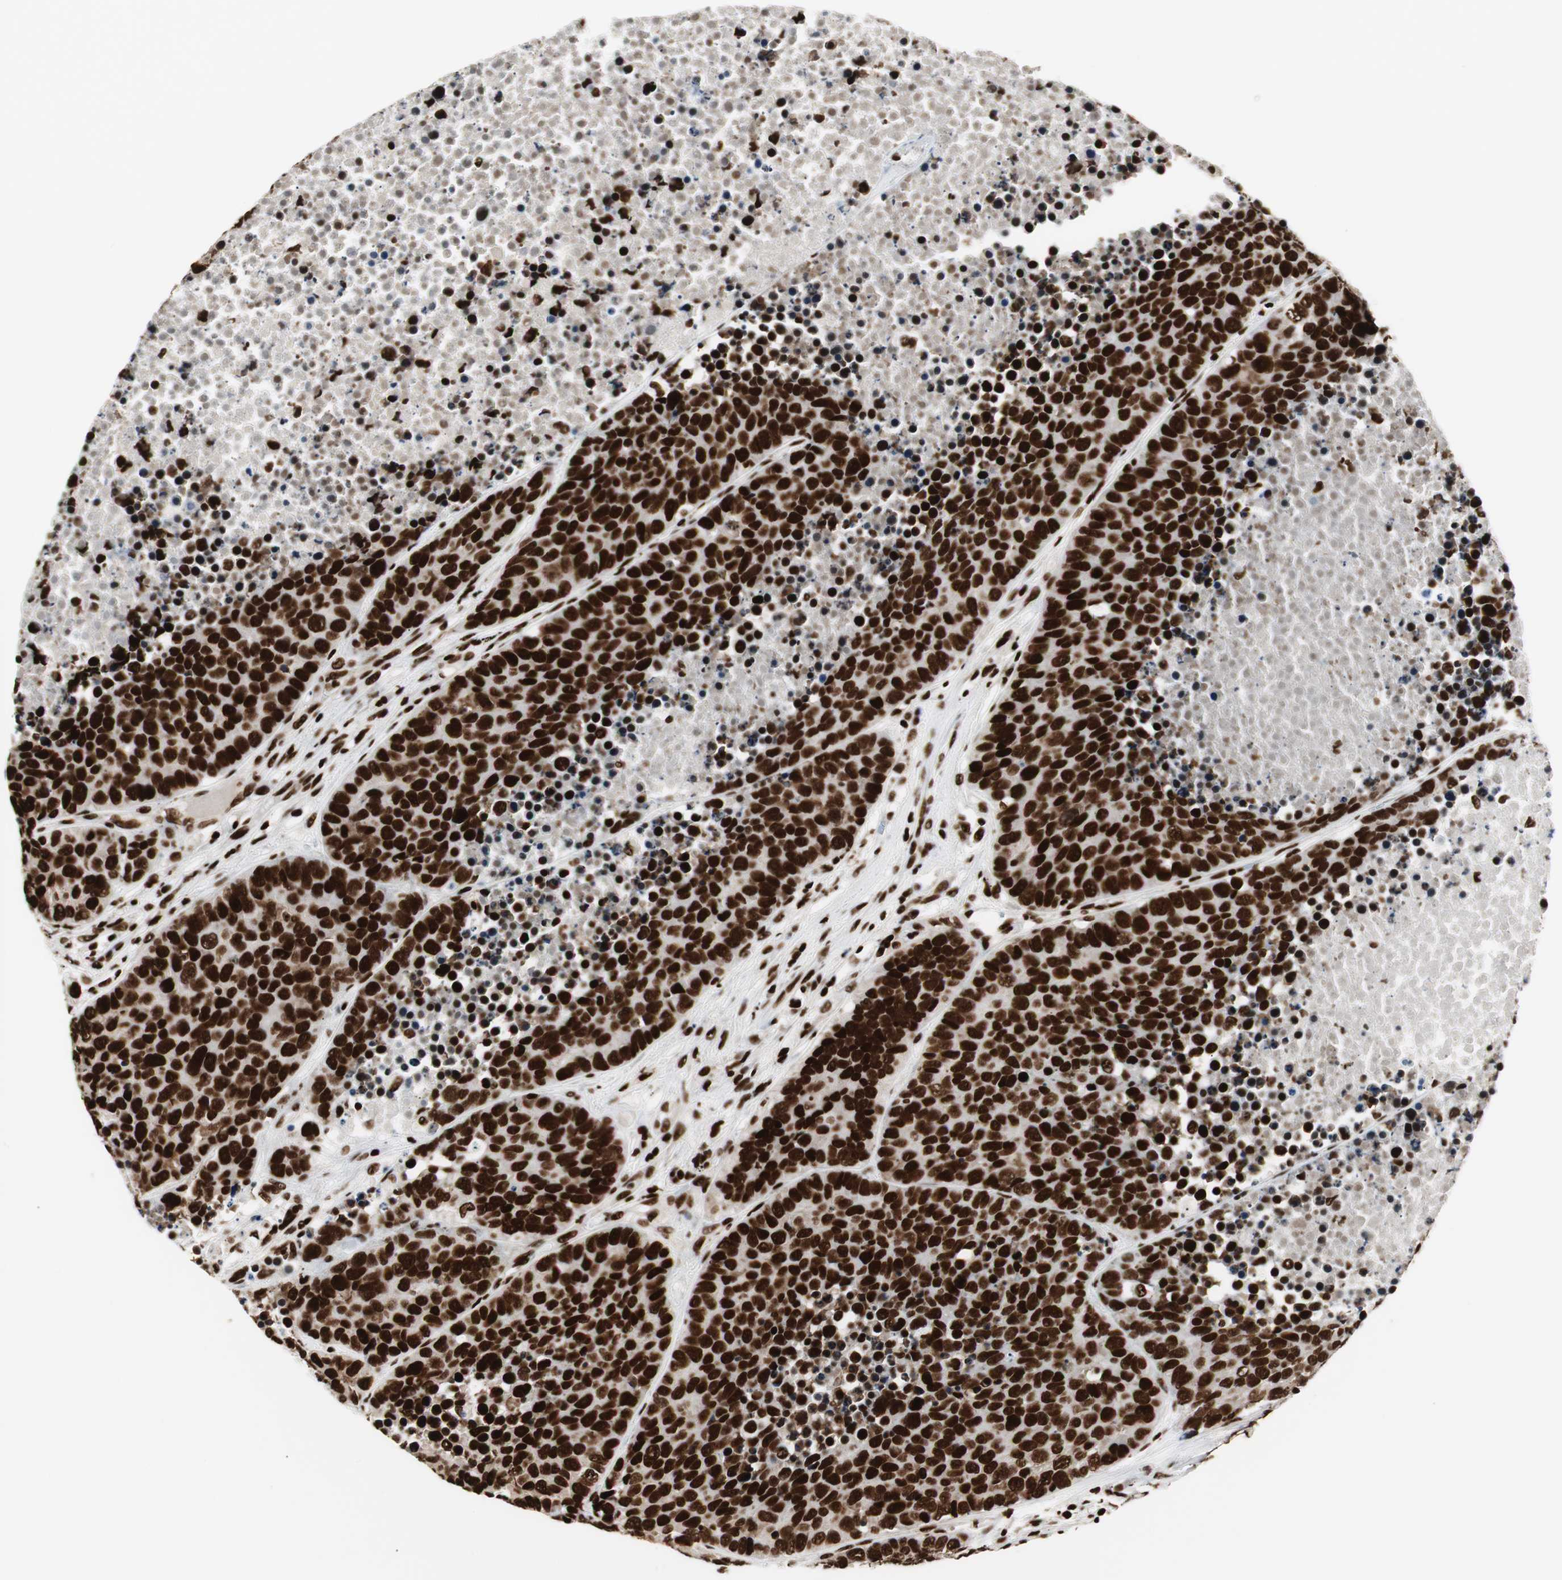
{"staining": {"intensity": "strong", "quantity": ">75%", "location": "nuclear"}, "tissue": "carcinoid", "cell_type": "Tumor cells", "image_type": "cancer", "snomed": [{"axis": "morphology", "description": "Carcinoid, malignant, NOS"}, {"axis": "topography", "description": "Lung"}], "caption": "Protein expression analysis of carcinoid (malignant) exhibits strong nuclear positivity in approximately >75% of tumor cells.", "gene": "MTA2", "patient": {"sex": "male", "age": 60}}